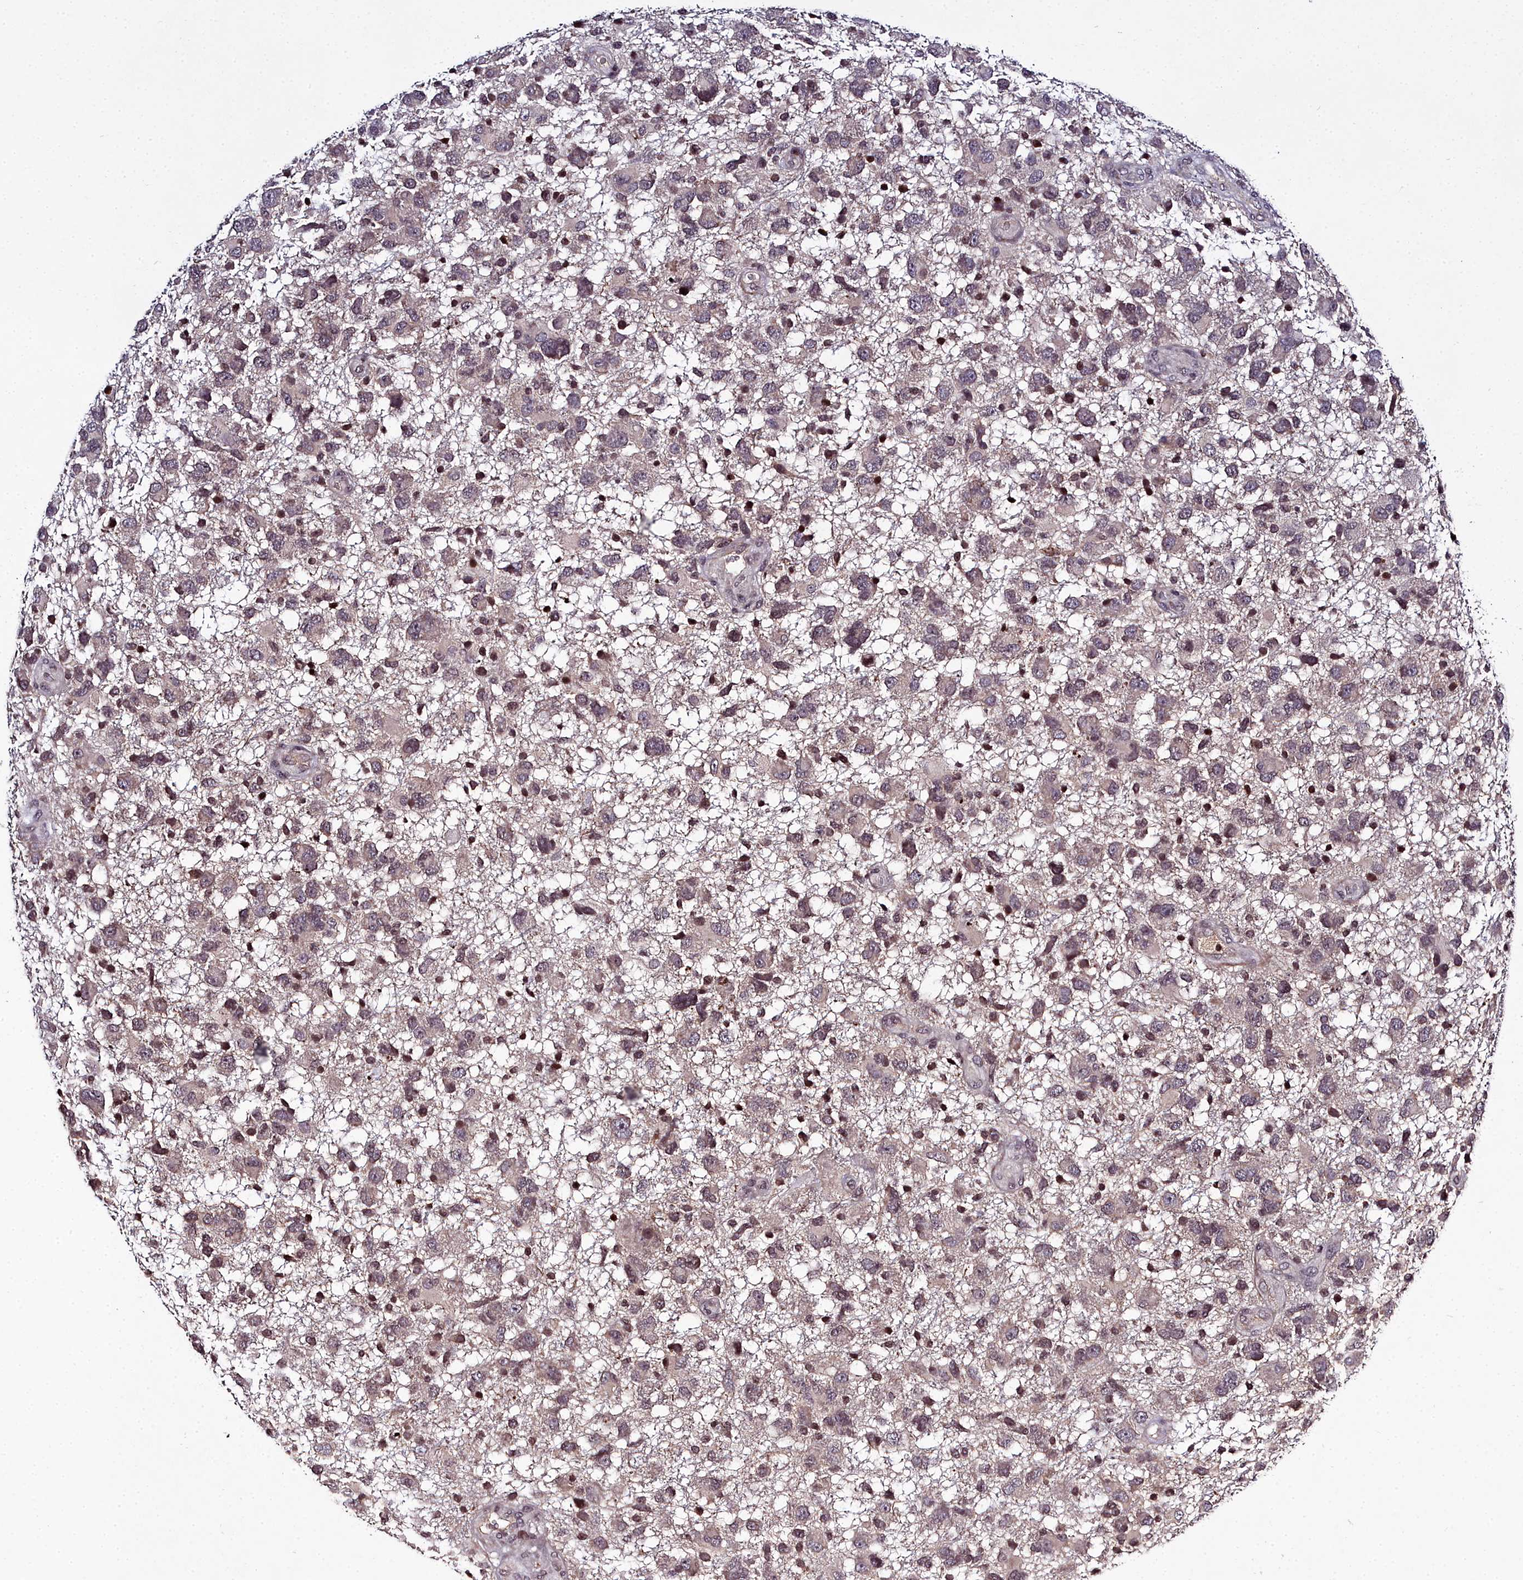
{"staining": {"intensity": "weak", "quantity": ">75%", "location": "cytoplasmic/membranous,nuclear"}, "tissue": "glioma", "cell_type": "Tumor cells", "image_type": "cancer", "snomed": [{"axis": "morphology", "description": "Glioma, malignant, High grade"}, {"axis": "topography", "description": "Brain"}], "caption": "Protein staining demonstrates weak cytoplasmic/membranous and nuclear staining in approximately >75% of tumor cells in glioma. (brown staining indicates protein expression, while blue staining denotes nuclei).", "gene": "FZD4", "patient": {"sex": "male", "age": 61}}